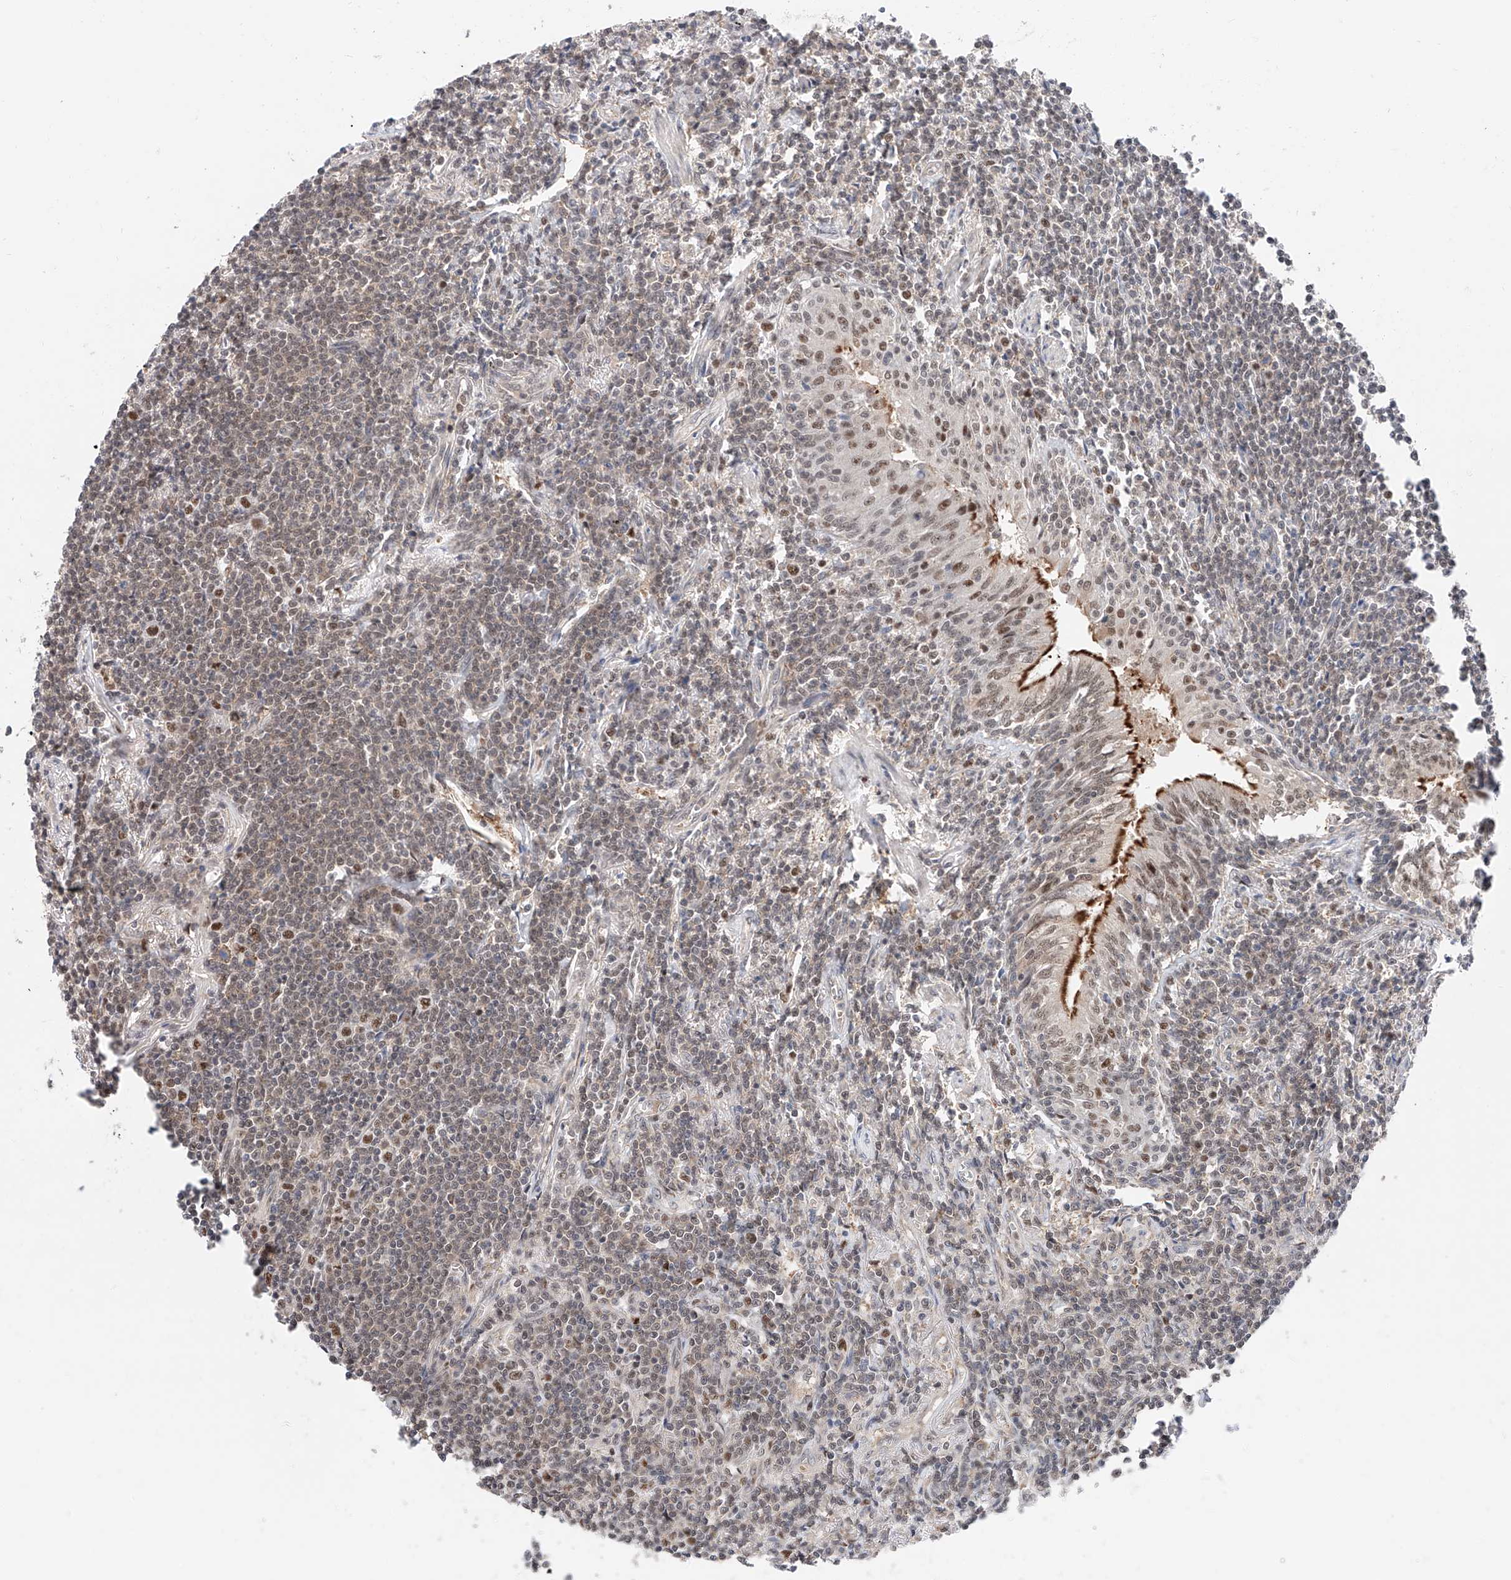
{"staining": {"intensity": "weak", "quantity": ">75%", "location": "nuclear"}, "tissue": "lymphoma", "cell_type": "Tumor cells", "image_type": "cancer", "snomed": [{"axis": "morphology", "description": "Malignant lymphoma, non-Hodgkin's type, Low grade"}, {"axis": "topography", "description": "Lung"}], "caption": "This image displays IHC staining of human low-grade malignant lymphoma, non-Hodgkin's type, with low weak nuclear staining in about >75% of tumor cells.", "gene": "SNRNP200", "patient": {"sex": "female", "age": 71}}